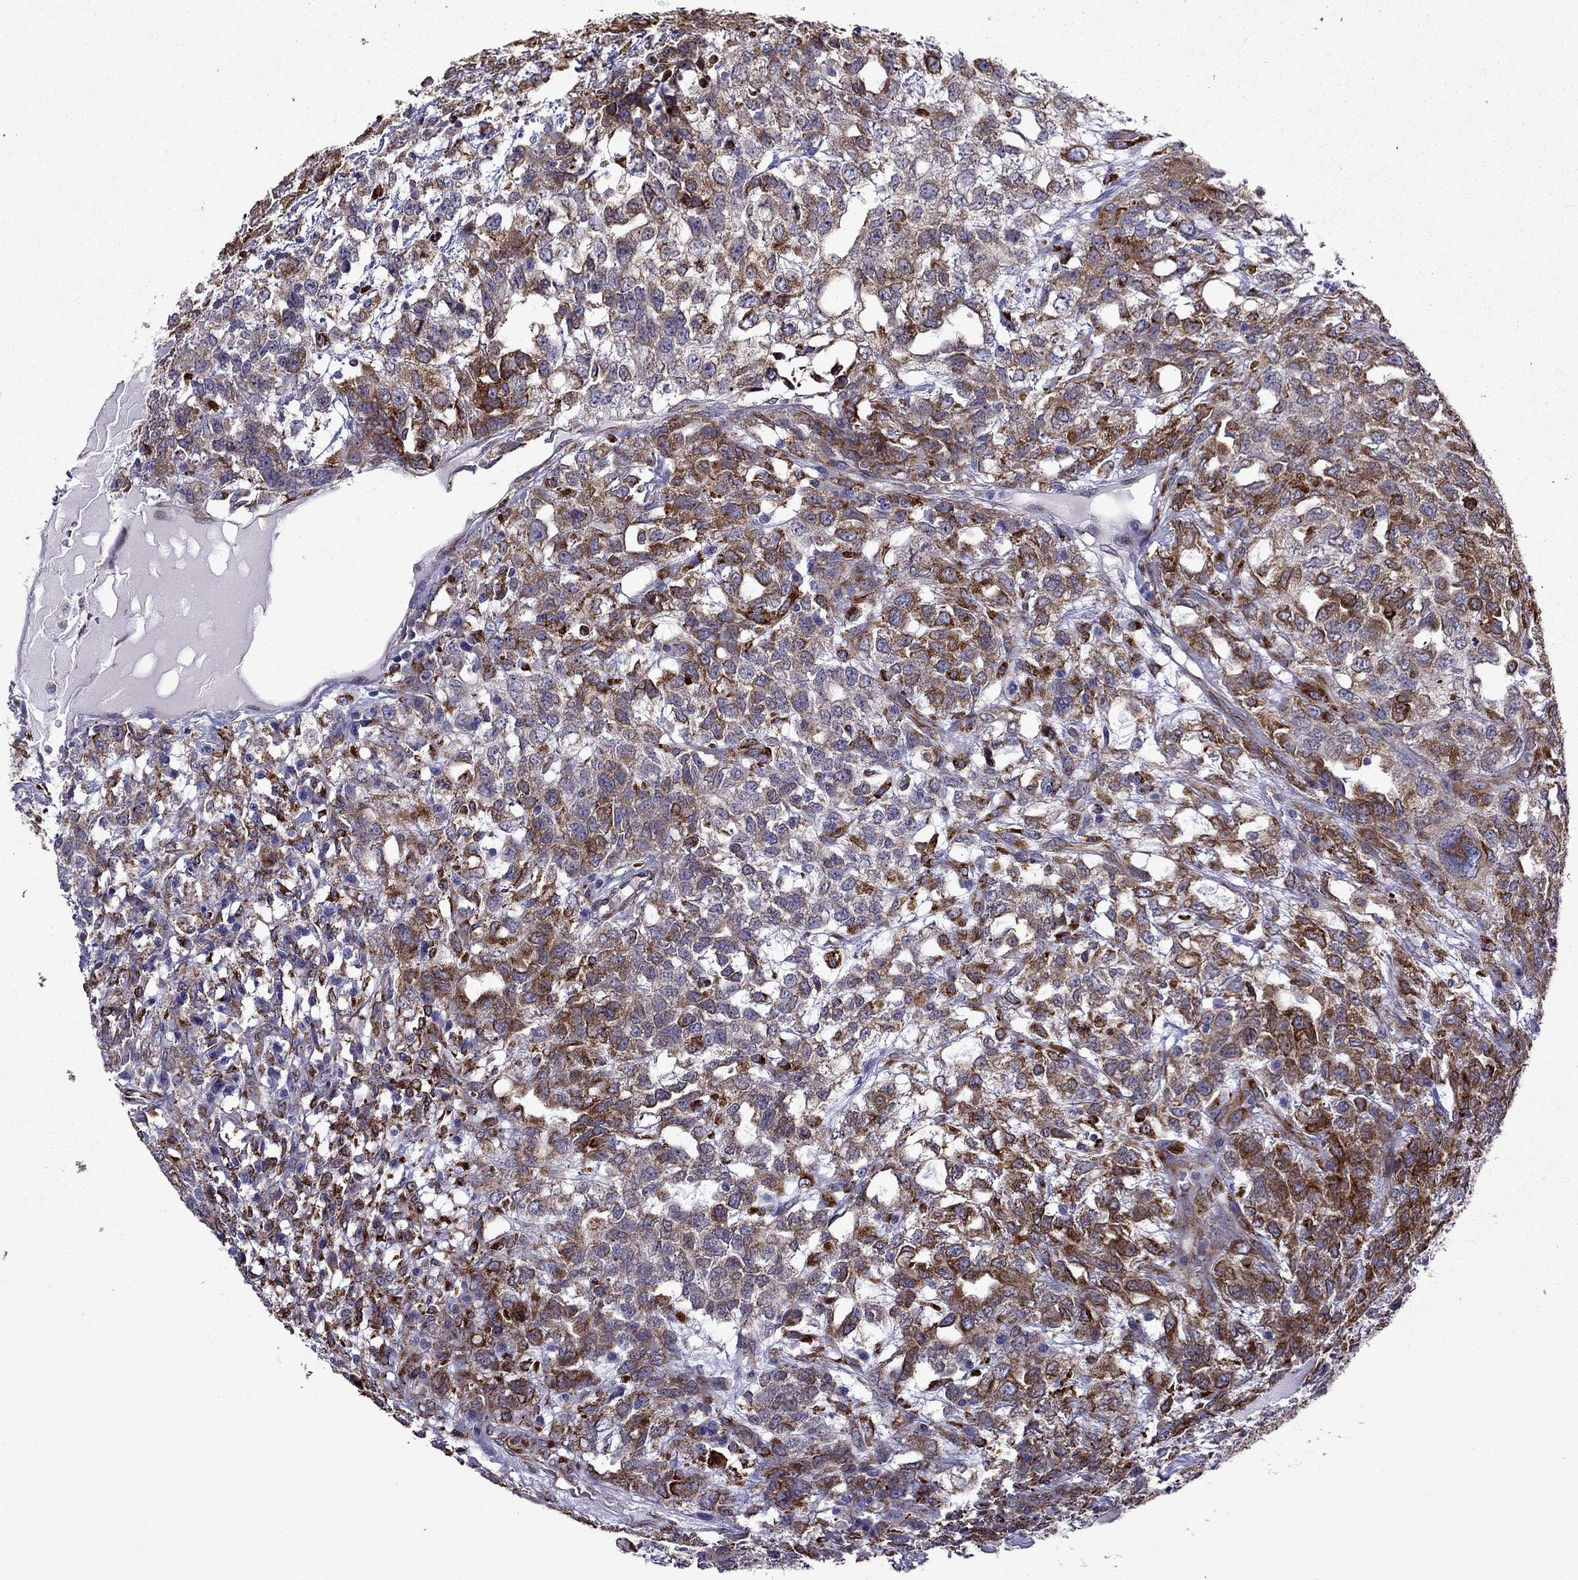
{"staining": {"intensity": "strong", "quantity": "25%-75%", "location": "cytoplasmic/membranous"}, "tissue": "testis cancer", "cell_type": "Tumor cells", "image_type": "cancer", "snomed": [{"axis": "morphology", "description": "Seminoma, NOS"}, {"axis": "topography", "description": "Testis"}], "caption": "Seminoma (testis) tissue exhibits strong cytoplasmic/membranous expression in approximately 25%-75% of tumor cells", "gene": "IKBIP", "patient": {"sex": "male", "age": 52}}